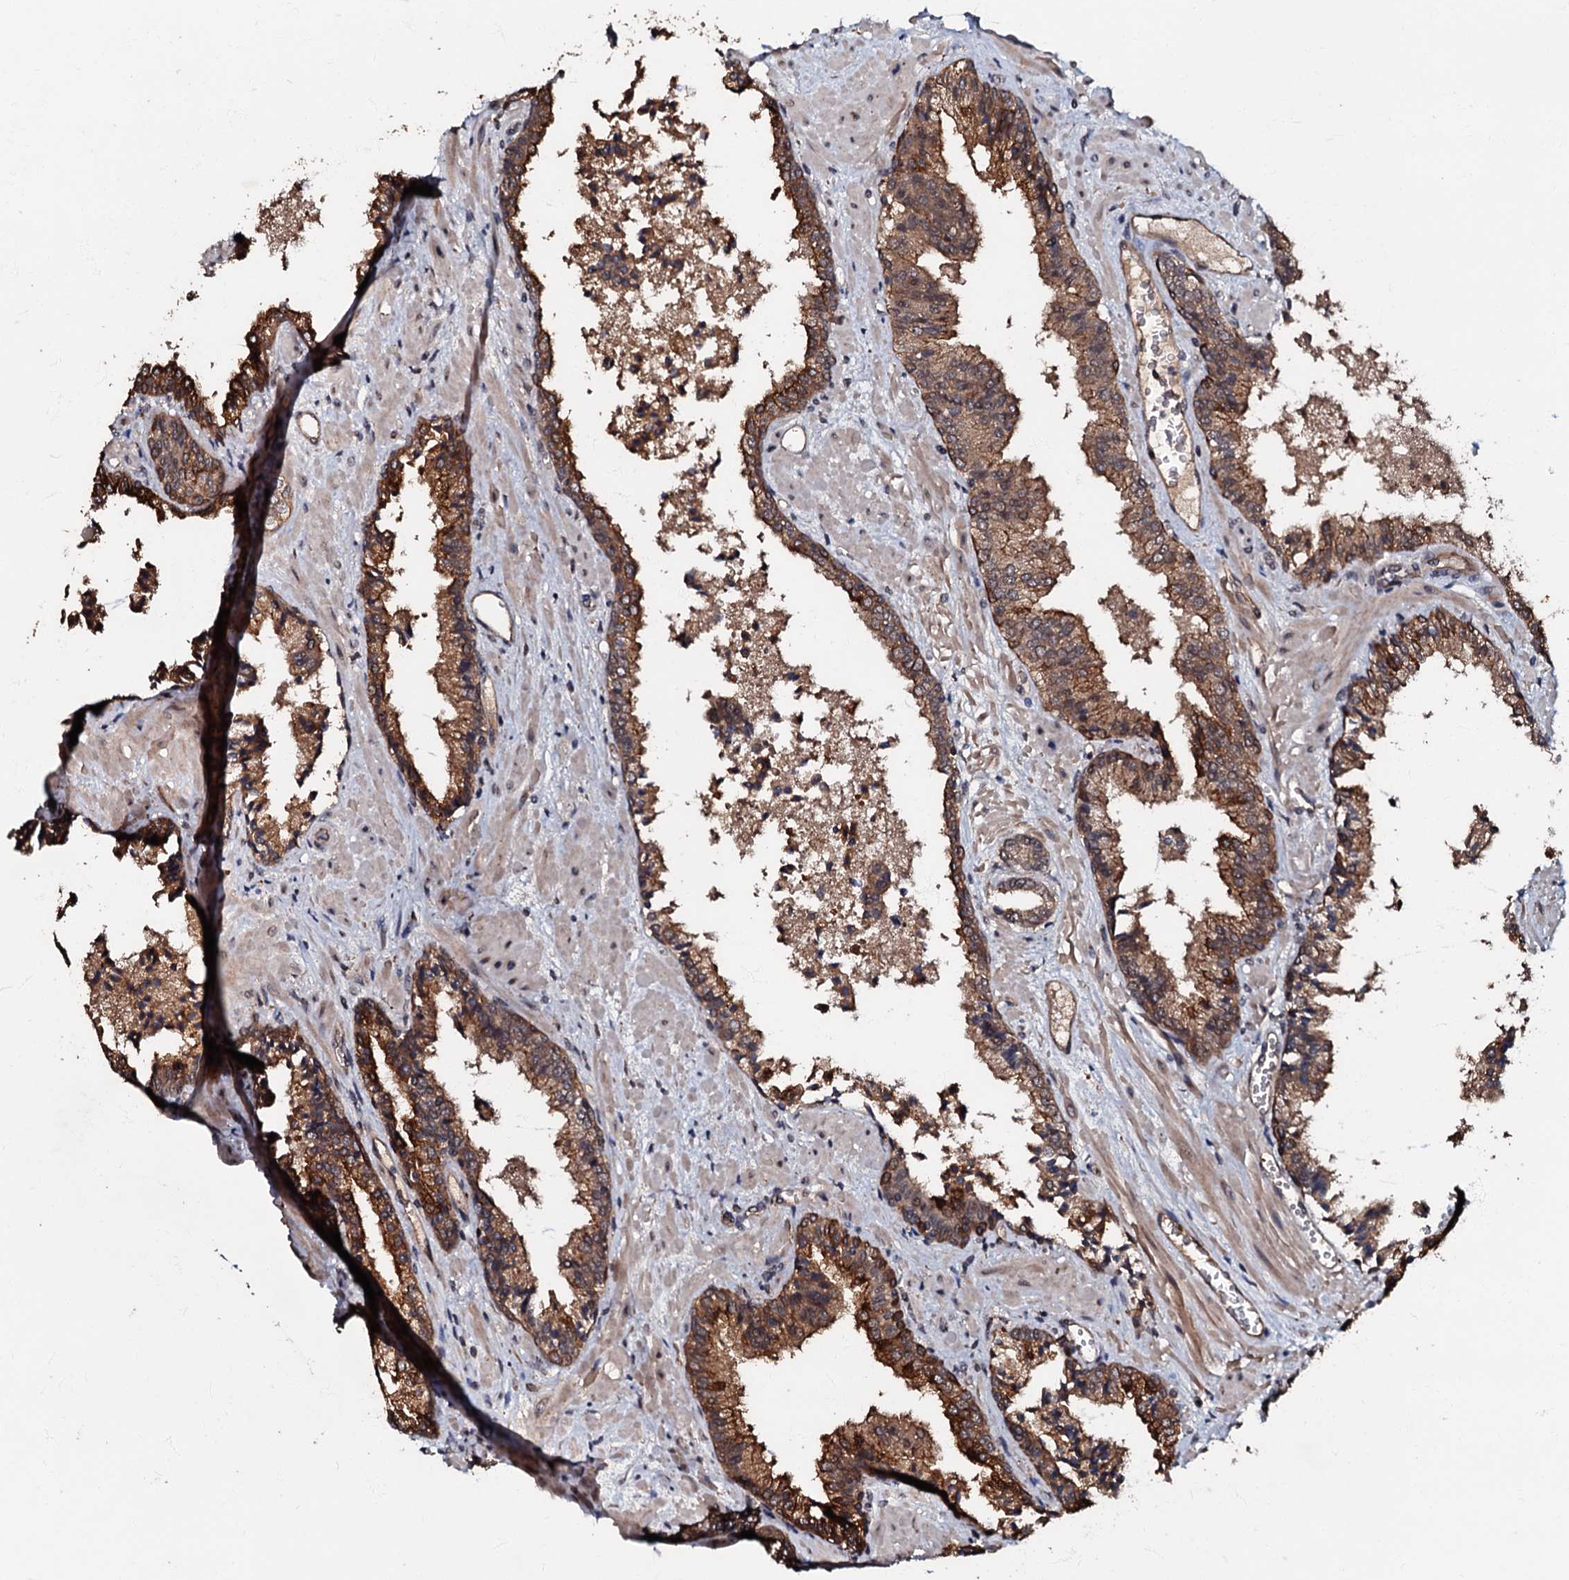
{"staining": {"intensity": "moderate", "quantity": ">75%", "location": "cytoplasmic/membranous"}, "tissue": "prostate cancer", "cell_type": "Tumor cells", "image_type": "cancer", "snomed": [{"axis": "morphology", "description": "Adenocarcinoma, High grade"}, {"axis": "topography", "description": "Prostate"}], "caption": "Immunohistochemical staining of prostate high-grade adenocarcinoma demonstrates medium levels of moderate cytoplasmic/membranous protein expression in about >75% of tumor cells. Immunohistochemistry stains the protein in brown and the nuclei are stained blue.", "gene": "MANSC4", "patient": {"sex": "male", "age": 71}}